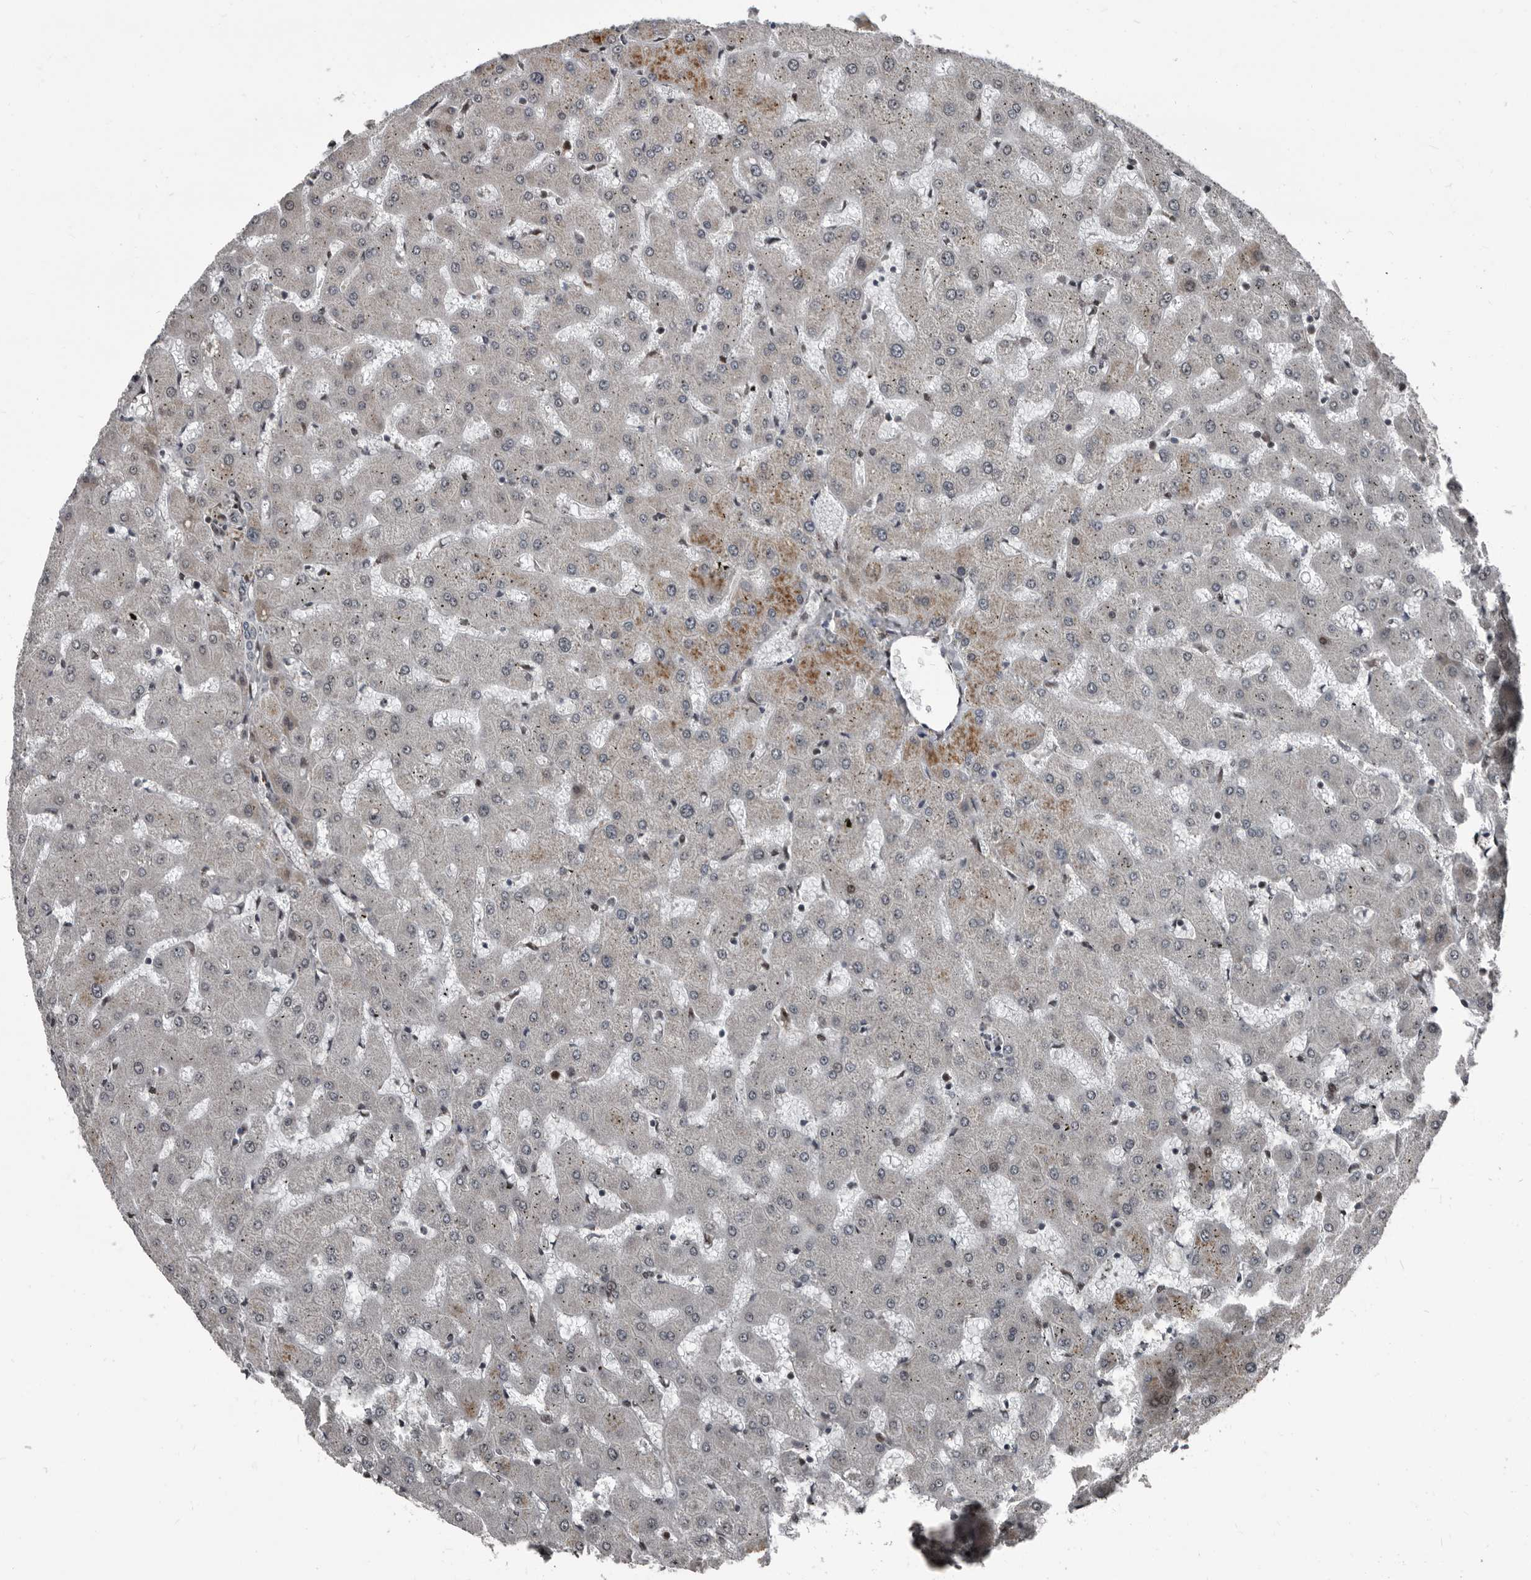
{"staining": {"intensity": "negative", "quantity": "none", "location": "none"}, "tissue": "liver", "cell_type": "Cholangiocytes", "image_type": "normal", "snomed": [{"axis": "morphology", "description": "Normal tissue, NOS"}, {"axis": "topography", "description": "Liver"}], "caption": "IHC image of benign human liver stained for a protein (brown), which shows no staining in cholangiocytes. (Stains: DAB immunohistochemistry (IHC) with hematoxylin counter stain, Microscopy: brightfield microscopy at high magnification).", "gene": "CHD1L", "patient": {"sex": "female", "age": 63}}